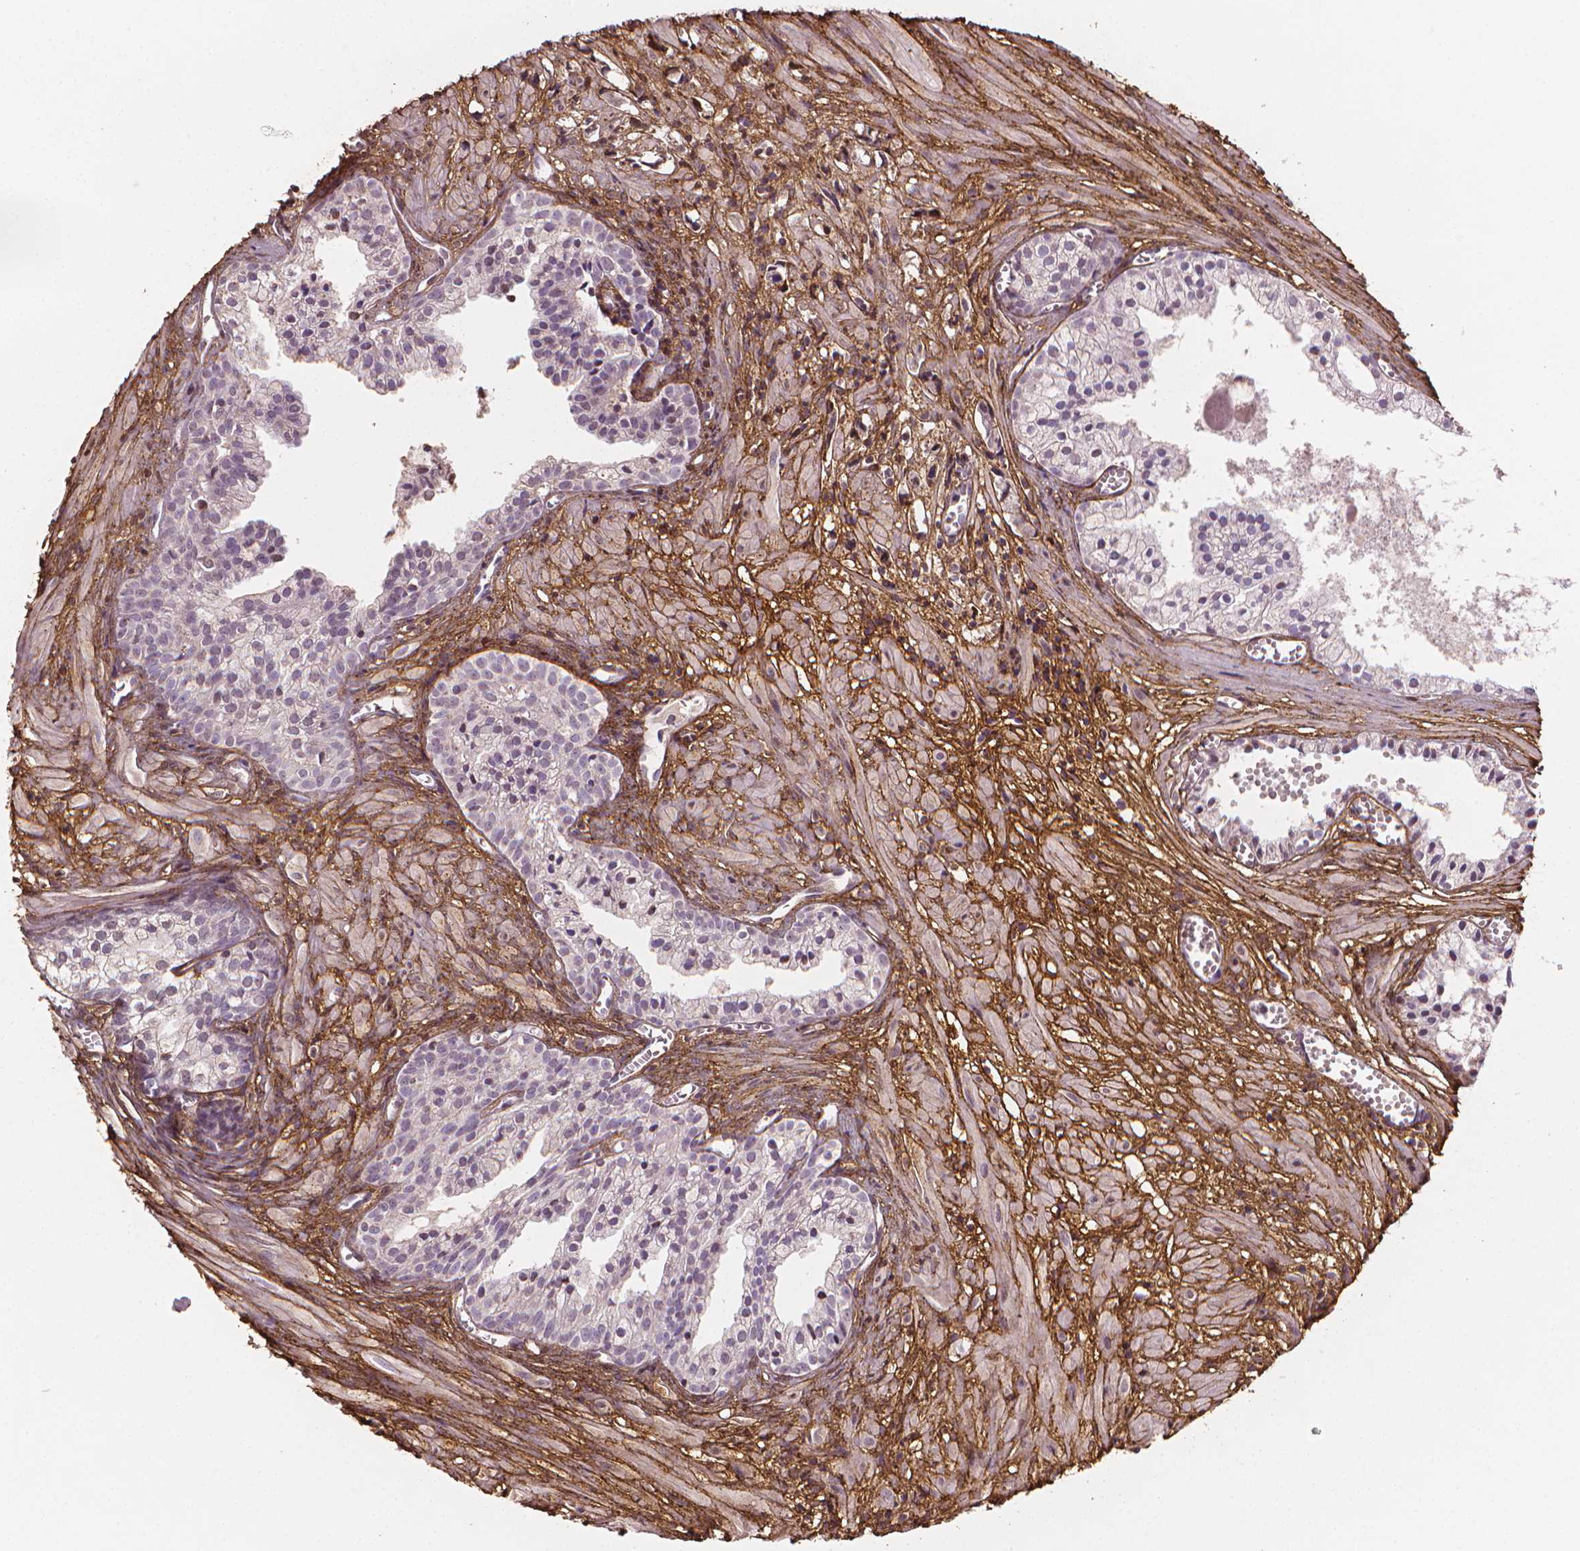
{"staining": {"intensity": "negative", "quantity": "none", "location": "none"}, "tissue": "prostate cancer", "cell_type": "Tumor cells", "image_type": "cancer", "snomed": [{"axis": "morphology", "description": "Adenocarcinoma, High grade"}, {"axis": "topography", "description": "Prostate"}], "caption": "Histopathology image shows no protein expression in tumor cells of prostate cancer (adenocarcinoma (high-grade)) tissue. The staining is performed using DAB brown chromogen with nuclei counter-stained in using hematoxylin.", "gene": "DCN", "patient": {"sex": "male", "age": 58}}